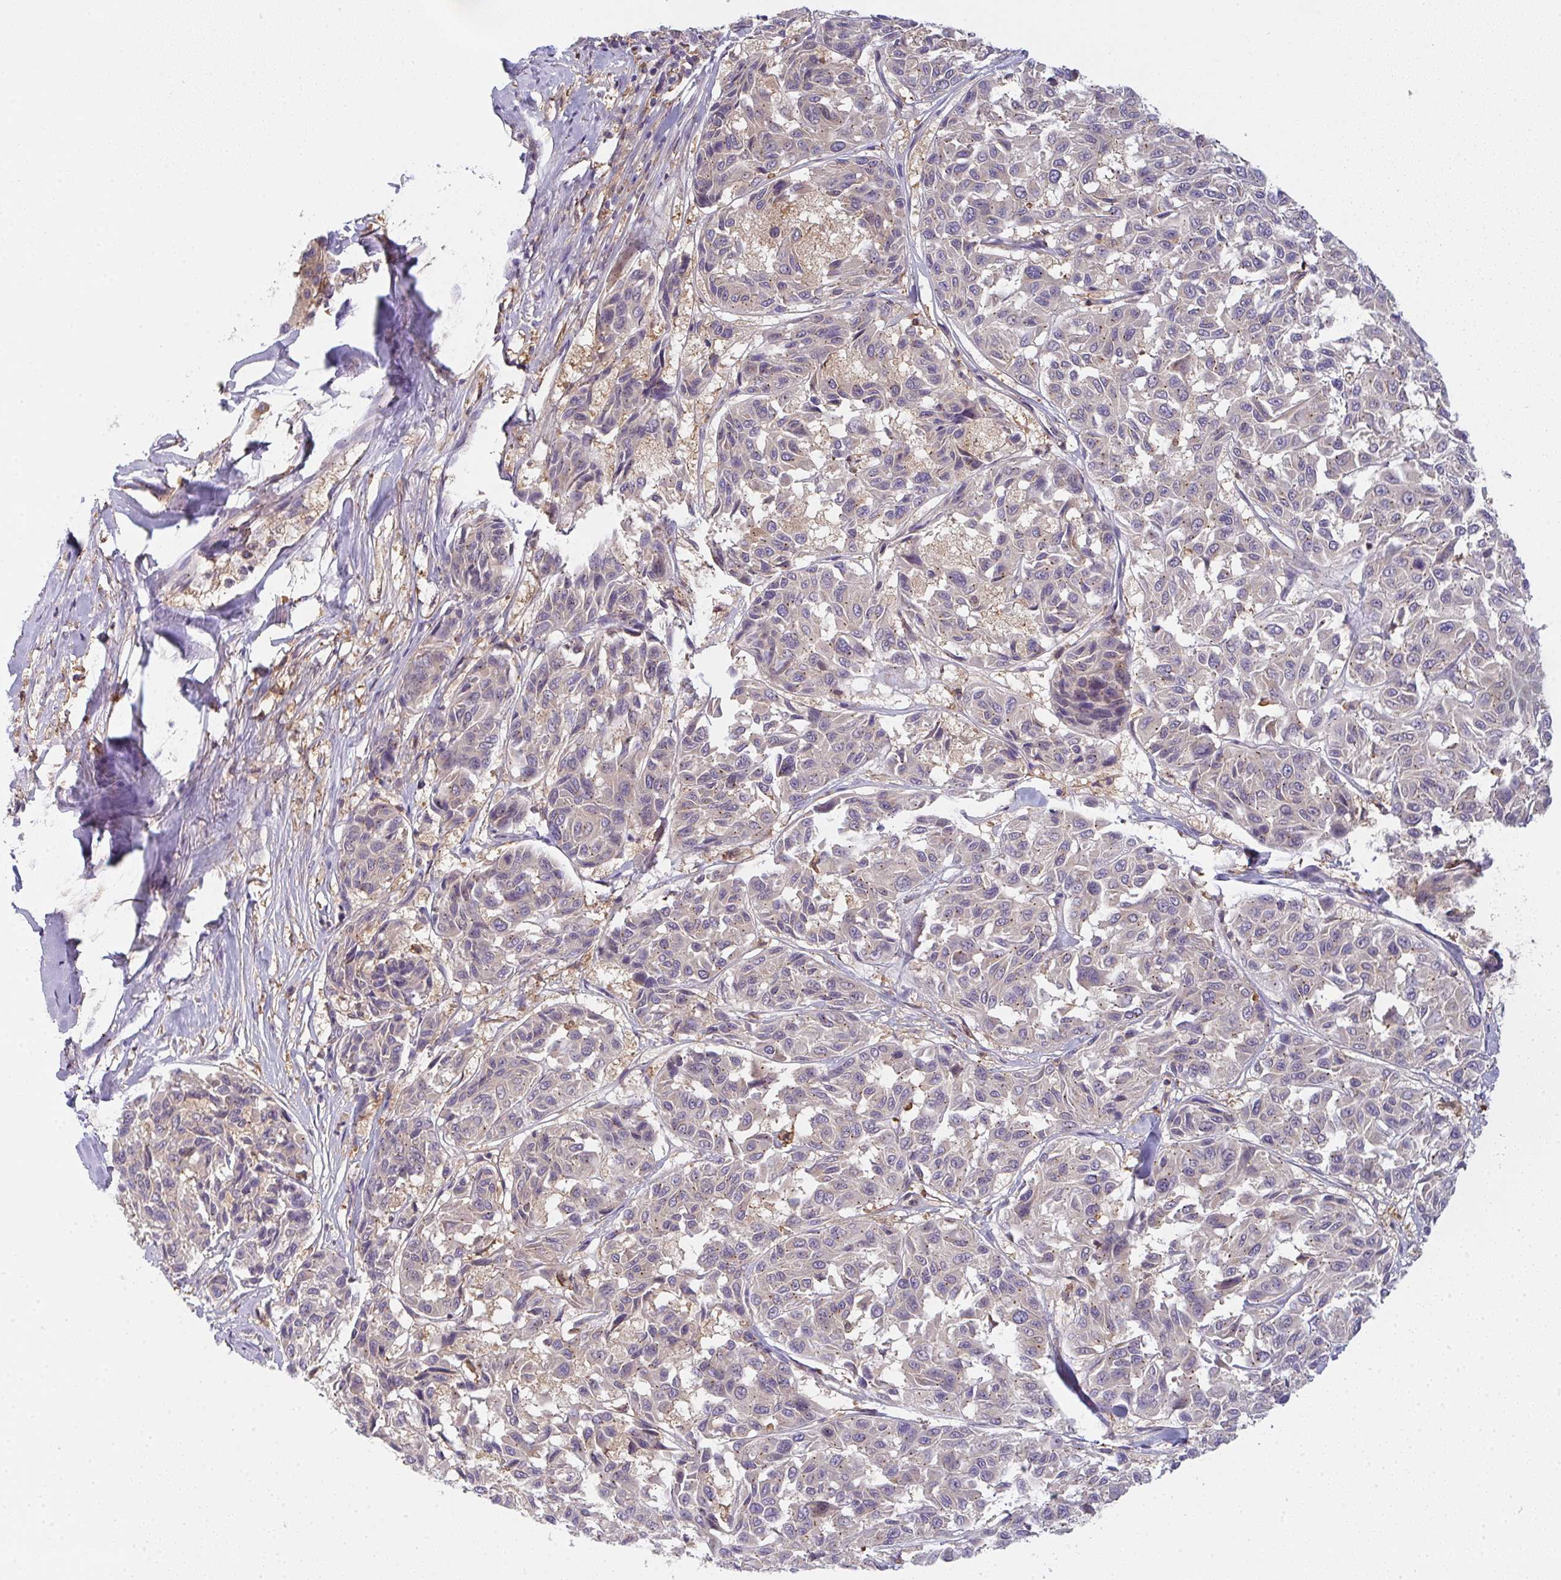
{"staining": {"intensity": "negative", "quantity": "none", "location": "none"}, "tissue": "melanoma", "cell_type": "Tumor cells", "image_type": "cancer", "snomed": [{"axis": "morphology", "description": "Malignant melanoma, NOS"}, {"axis": "topography", "description": "Skin"}], "caption": "Protein analysis of melanoma demonstrates no significant staining in tumor cells.", "gene": "SNX5", "patient": {"sex": "female", "age": 66}}